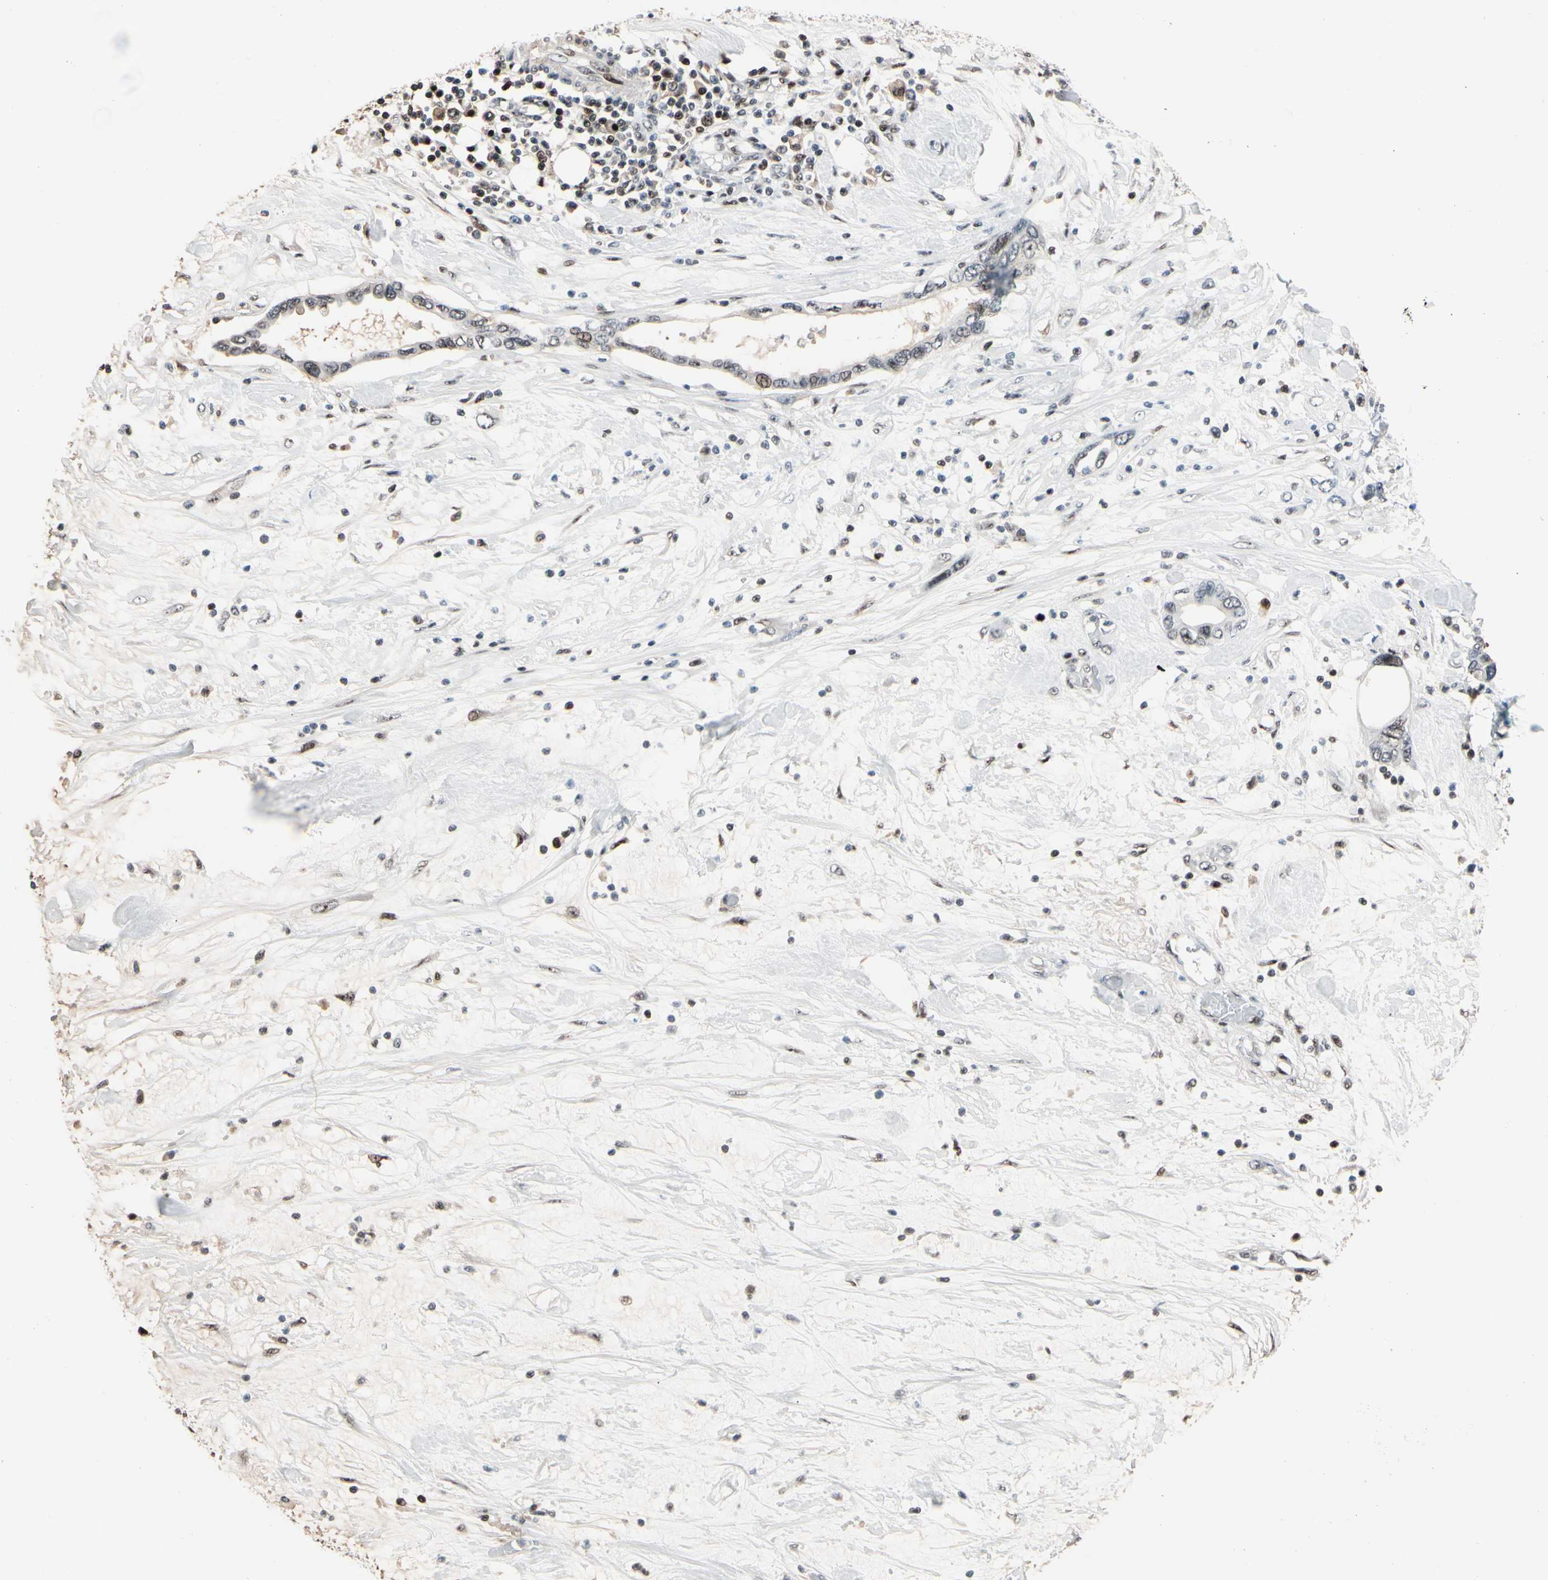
{"staining": {"intensity": "moderate", "quantity": "25%-75%", "location": "nuclear"}, "tissue": "pancreatic cancer", "cell_type": "Tumor cells", "image_type": "cancer", "snomed": [{"axis": "morphology", "description": "Adenocarcinoma, NOS"}, {"axis": "topography", "description": "Pancreas"}], "caption": "Pancreatic adenocarcinoma stained with DAB (3,3'-diaminobenzidine) immunohistochemistry (IHC) demonstrates medium levels of moderate nuclear expression in approximately 25%-75% of tumor cells.", "gene": "FOXO3", "patient": {"sex": "female", "age": 57}}